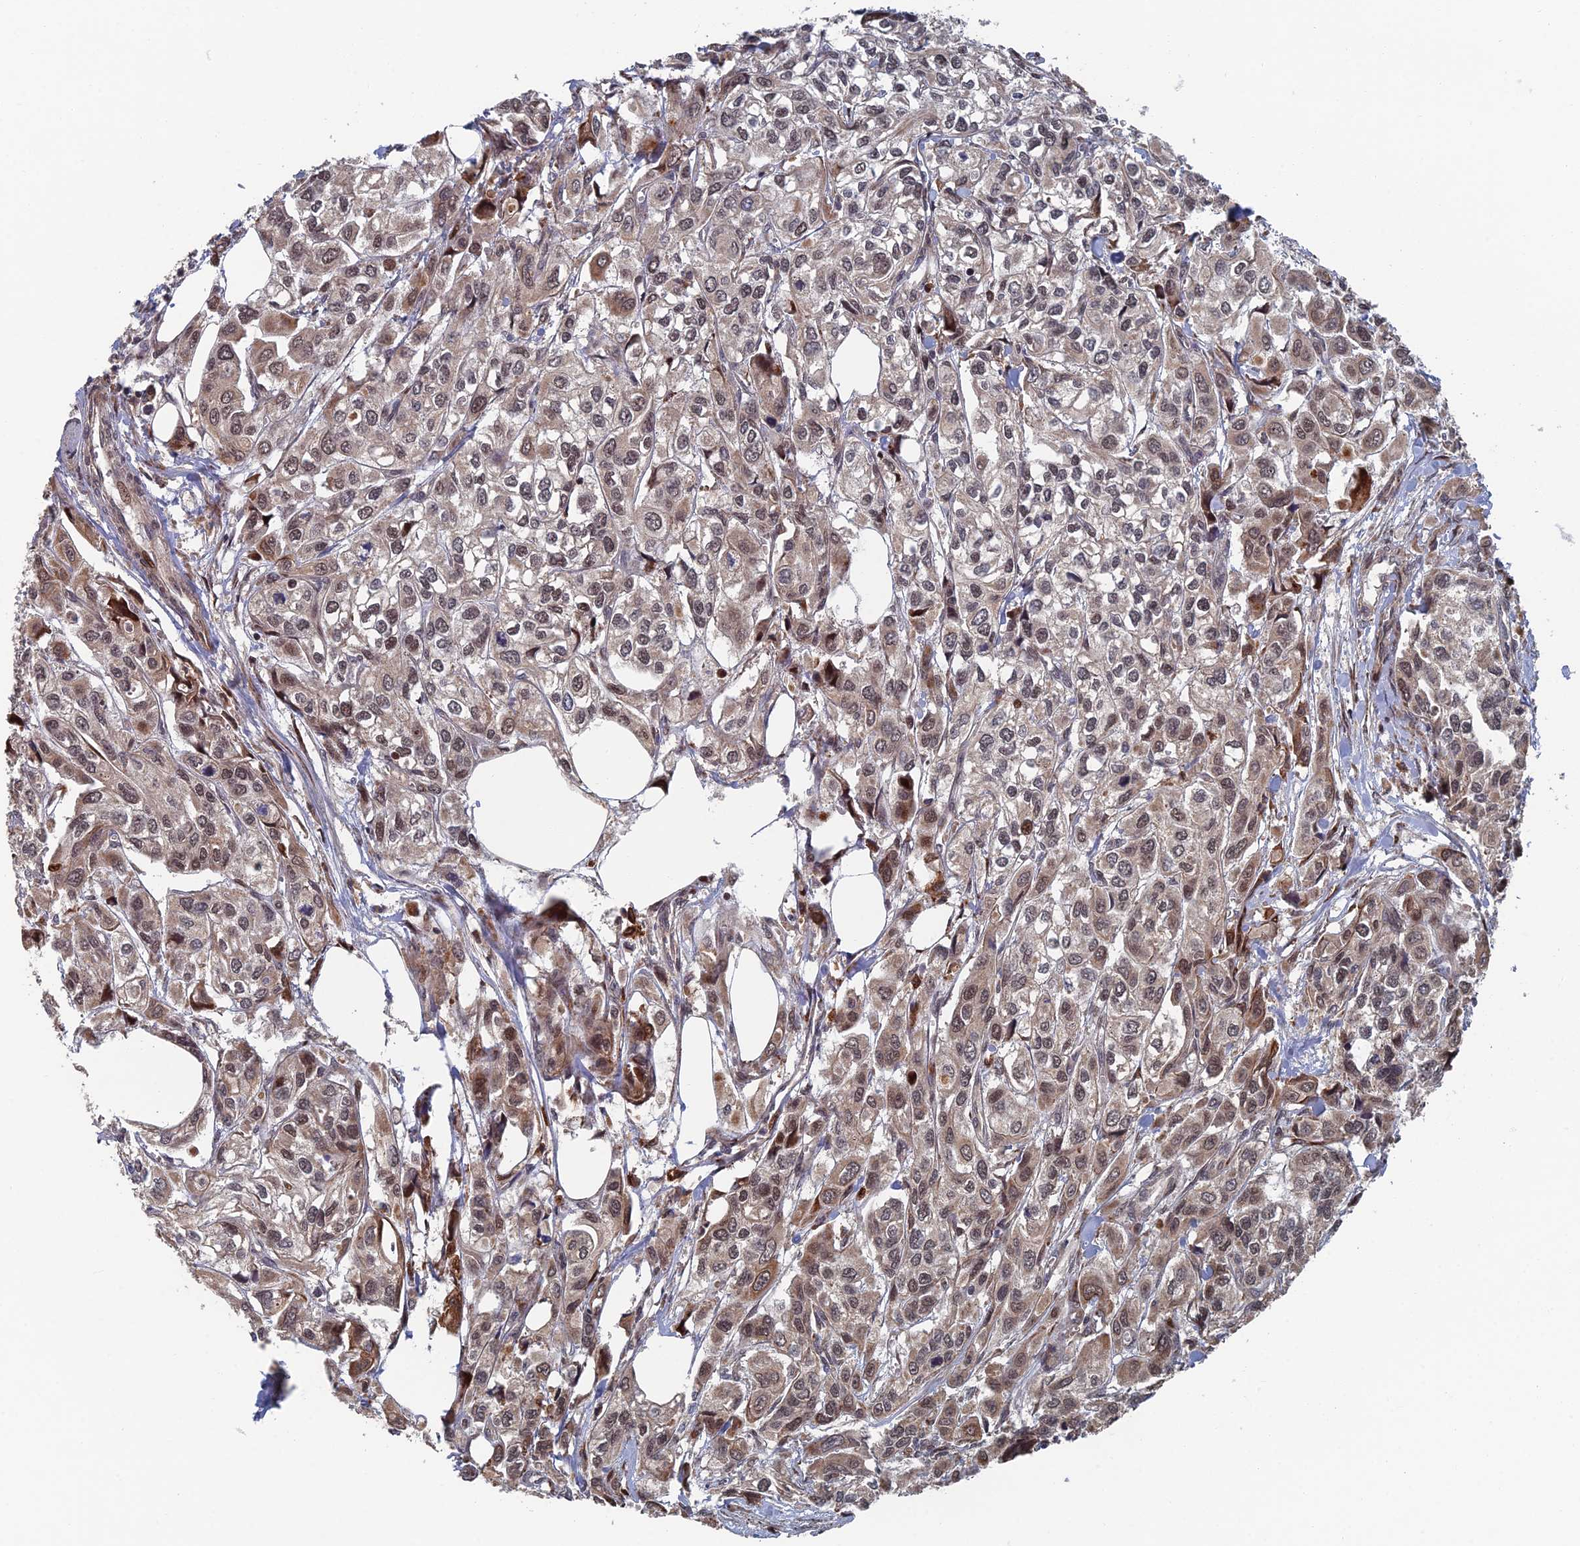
{"staining": {"intensity": "moderate", "quantity": "25%-75%", "location": "cytoplasmic/membranous,nuclear"}, "tissue": "urothelial cancer", "cell_type": "Tumor cells", "image_type": "cancer", "snomed": [{"axis": "morphology", "description": "Urothelial carcinoma, High grade"}, {"axis": "topography", "description": "Urinary bladder"}], "caption": "Protein expression analysis of human urothelial cancer reveals moderate cytoplasmic/membranous and nuclear staining in approximately 25%-75% of tumor cells.", "gene": "GTF2IRD1", "patient": {"sex": "male", "age": 67}}